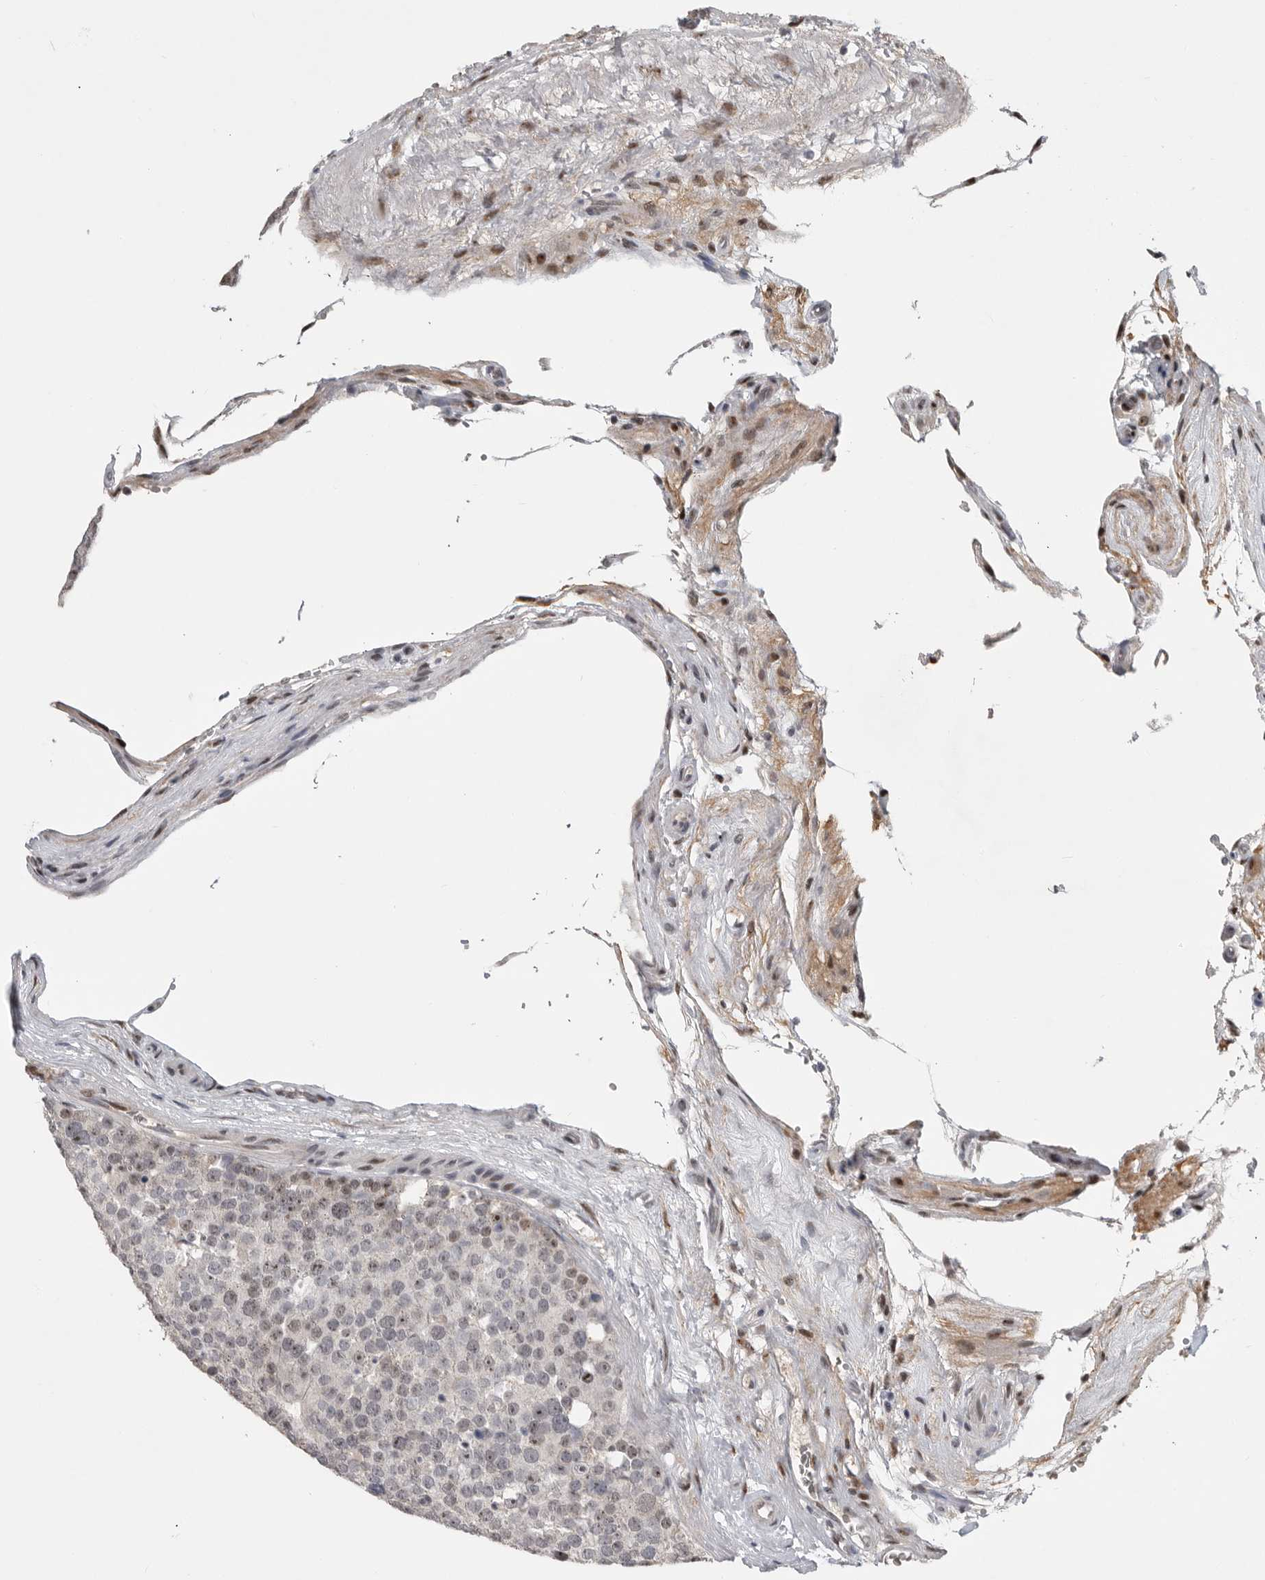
{"staining": {"intensity": "weak", "quantity": "25%-75%", "location": "nuclear"}, "tissue": "testis cancer", "cell_type": "Tumor cells", "image_type": "cancer", "snomed": [{"axis": "morphology", "description": "Seminoma, NOS"}, {"axis": "topography", "description": "Testis"}], "caption": "Weak nuclear positivity for a protein is seen in approximately 25%-75% of tumor cells of testis cancer (seminoma) using IHC.", "gene": "PCMTD1", "patient": {"sex": "male", "age": 71}}